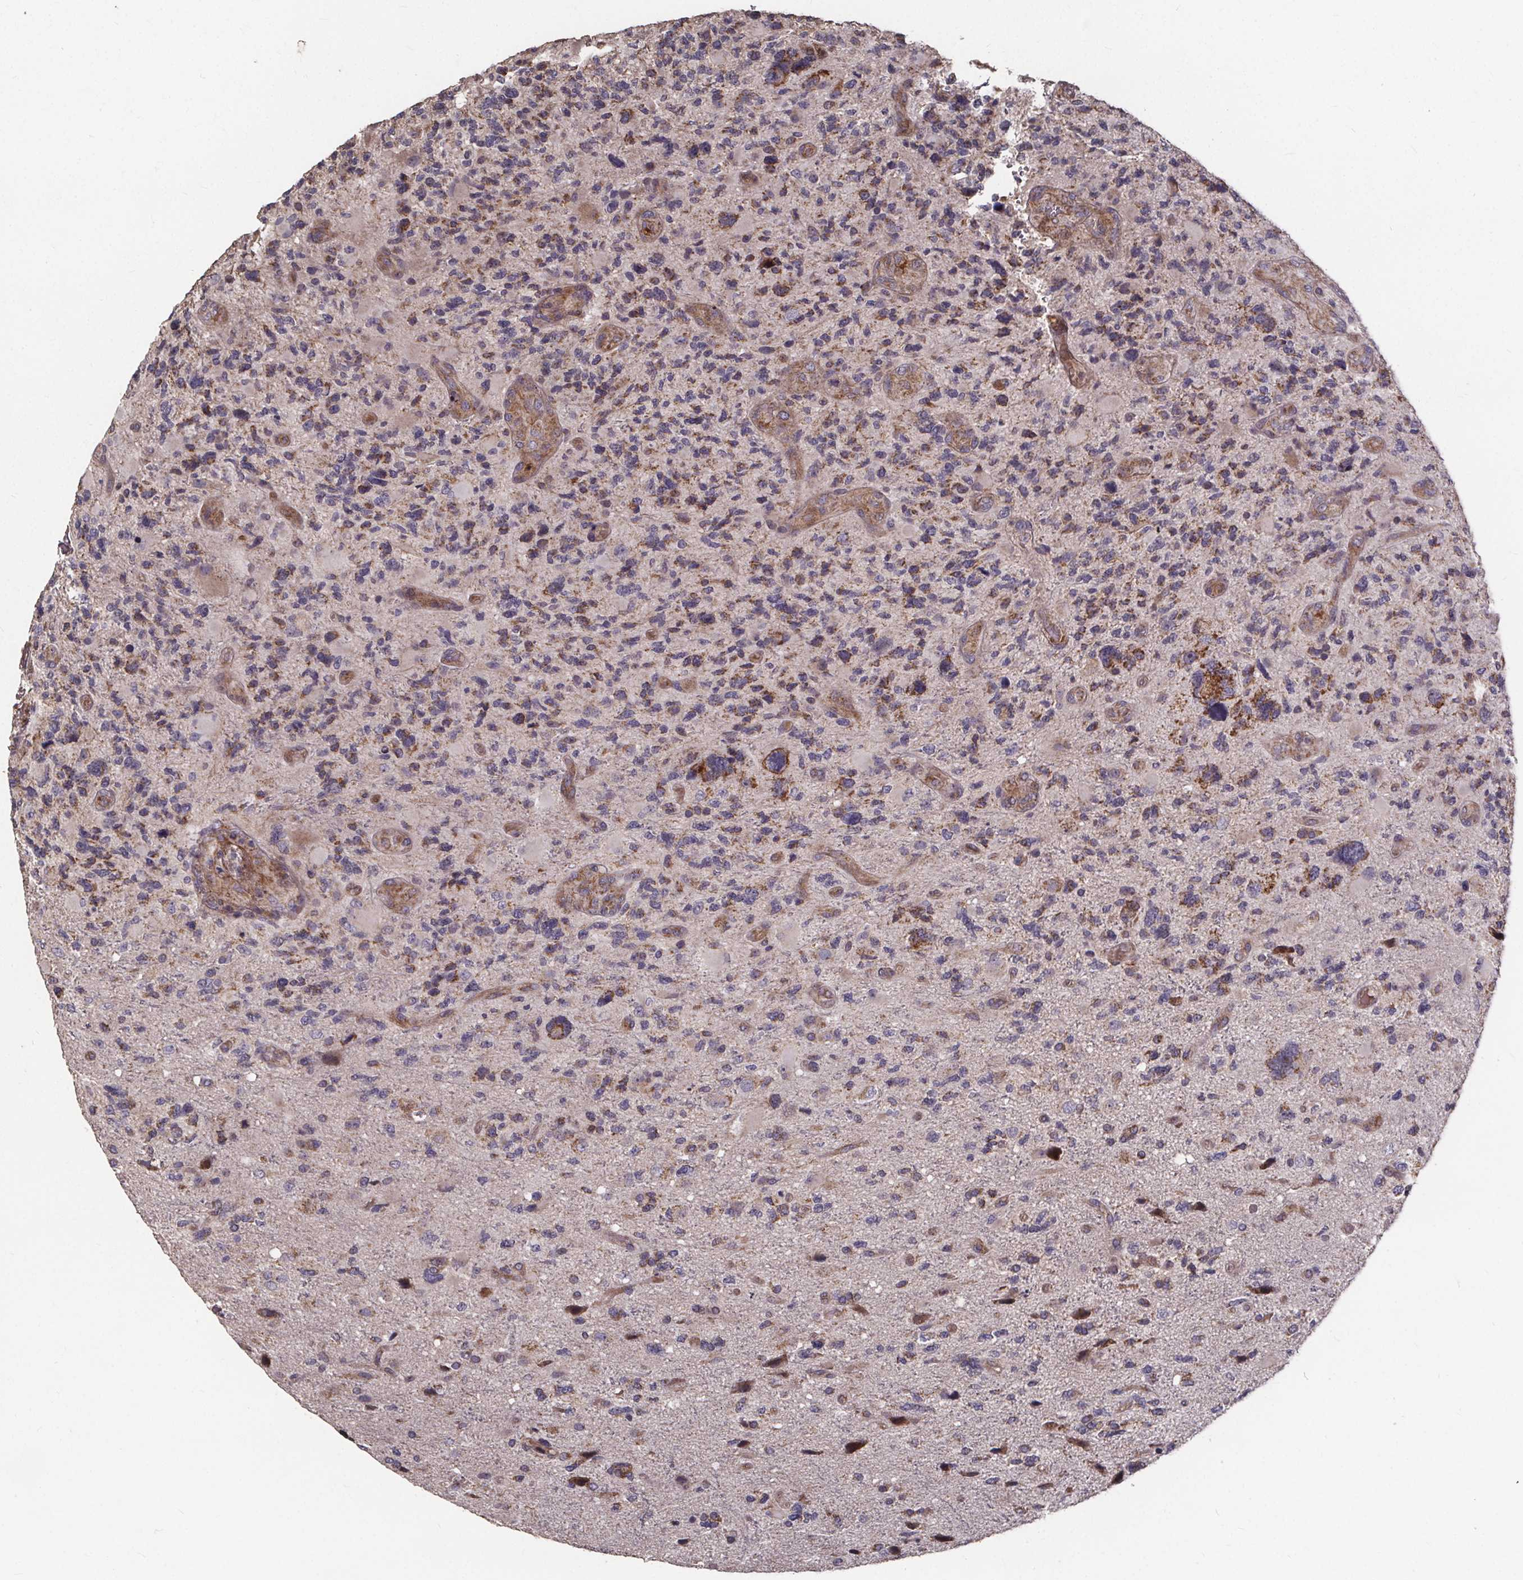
{"staining": {"intensity": "moderate", "quantity": "<25%", "location": "cytoplasmic/membranous"}, "tissue": "glioma", "cell_type": "Tumor cells", "image_type": "cancer", "snomed": [{"axis": "morphology", "description": "Glioma, malignant, High grade"}, {"axis": "topography", "description": "Brain"}], "caption": "IHC of human malignant glioma (high-grade) shows low levels of moderate cytoplasmic/membranous expression in approximately <25% of tumor cells. (Stains: DAB (3,3'-diaminobenzidine) in brown, nuclei in blue, Microscopy: brightfield microscopy at high magnification).", "gene": "YME1L1", "patient": {"sex": "female", "age": 71}}